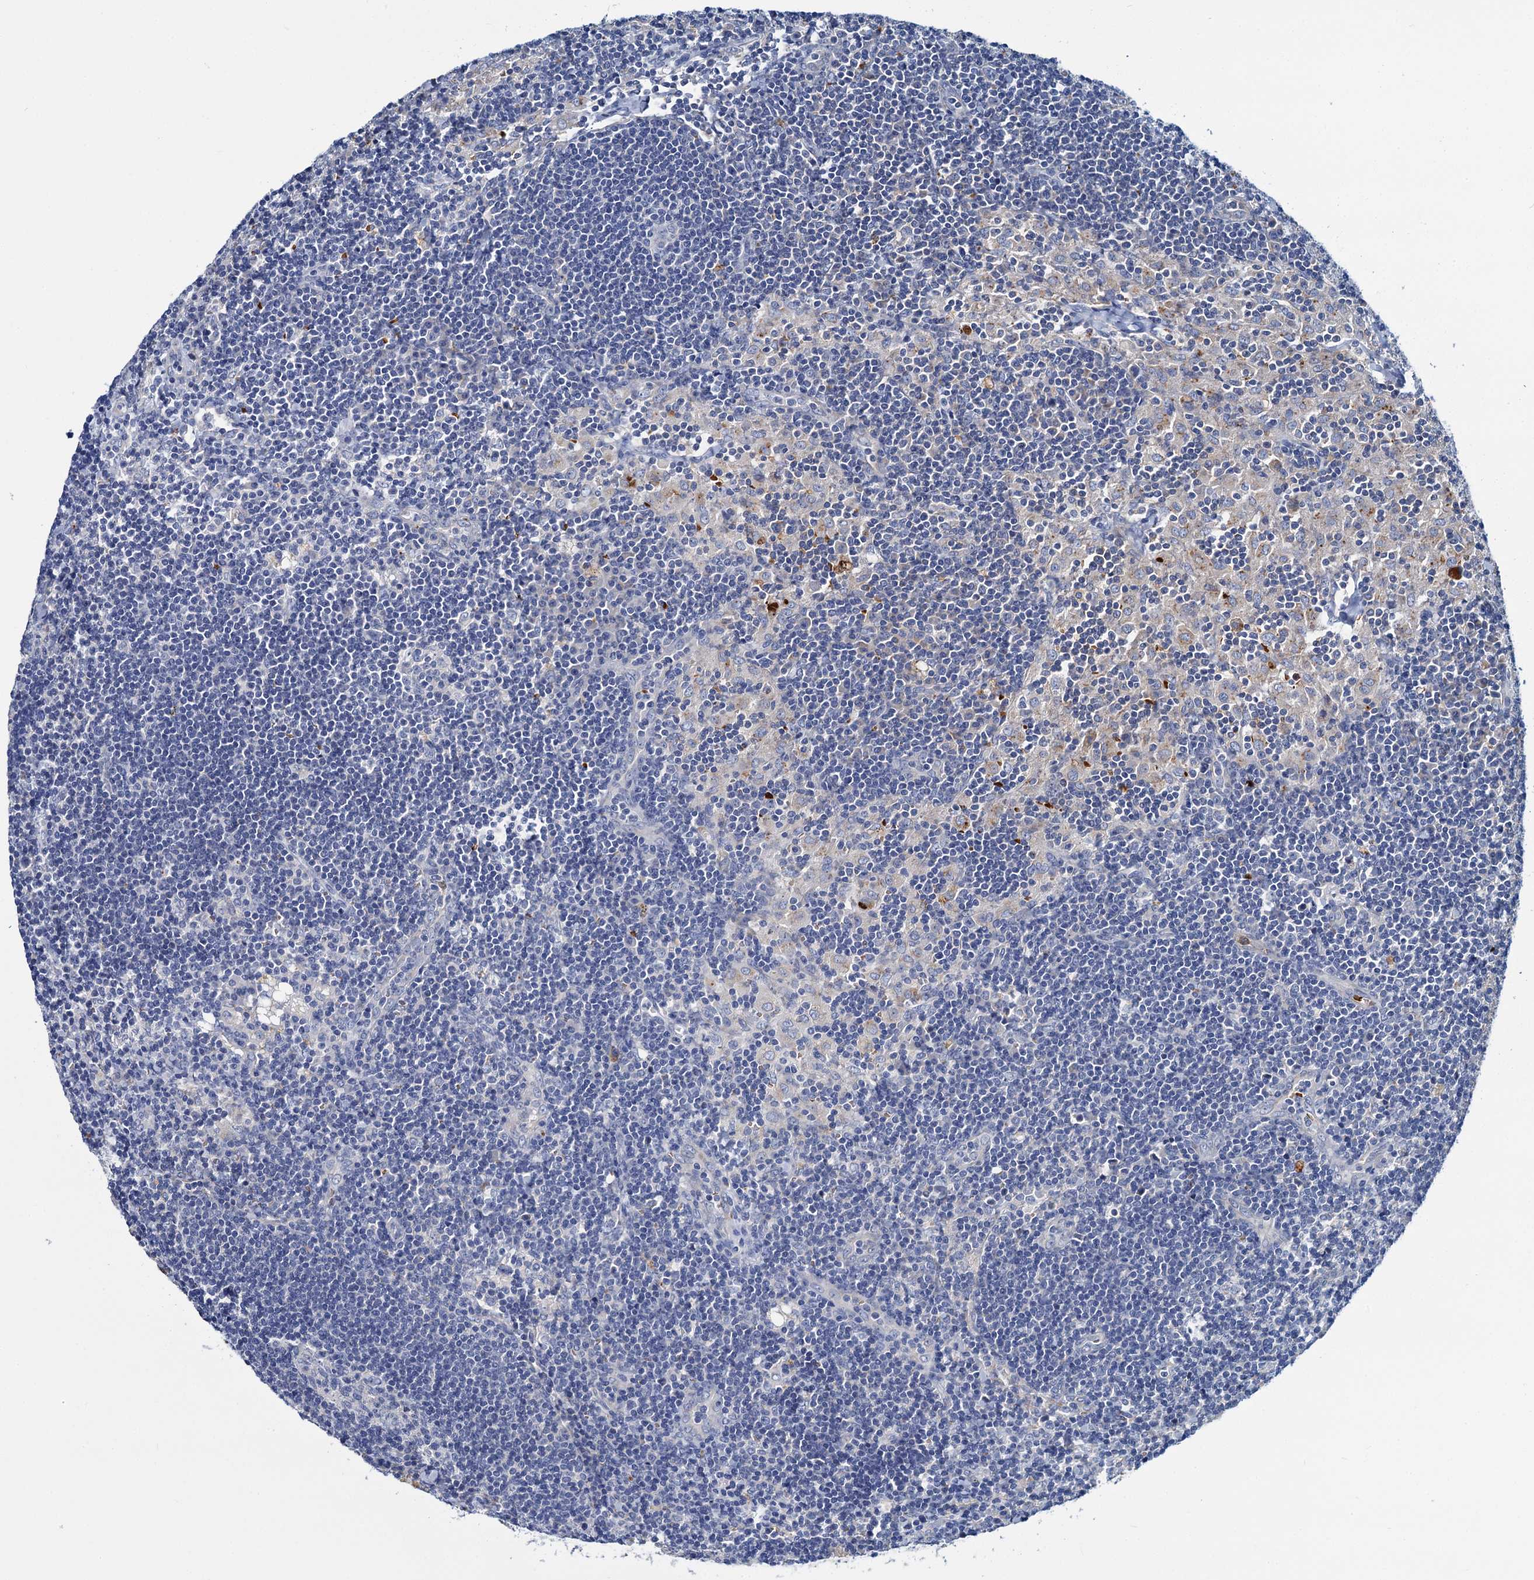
{"staining": {"intensity": "negative", "quantity": "none", "location": "none"}, "tissue": "lymph node", "cell_type": "Germinal center cells", "image_type": "normal", "snomed": [{"axis": "morphology", "description": "Normal tissue, NOS"}, {"axis": "topography", "description": "Lymph node"}], "caption": "Immunohistochemistry (IHC) image of benign human lymph node stained for a protein (brown), which exhibits no positivity in germinal center cells.", "gene": "ATG2A", "patient": {"sex": "male", "age": 24}}